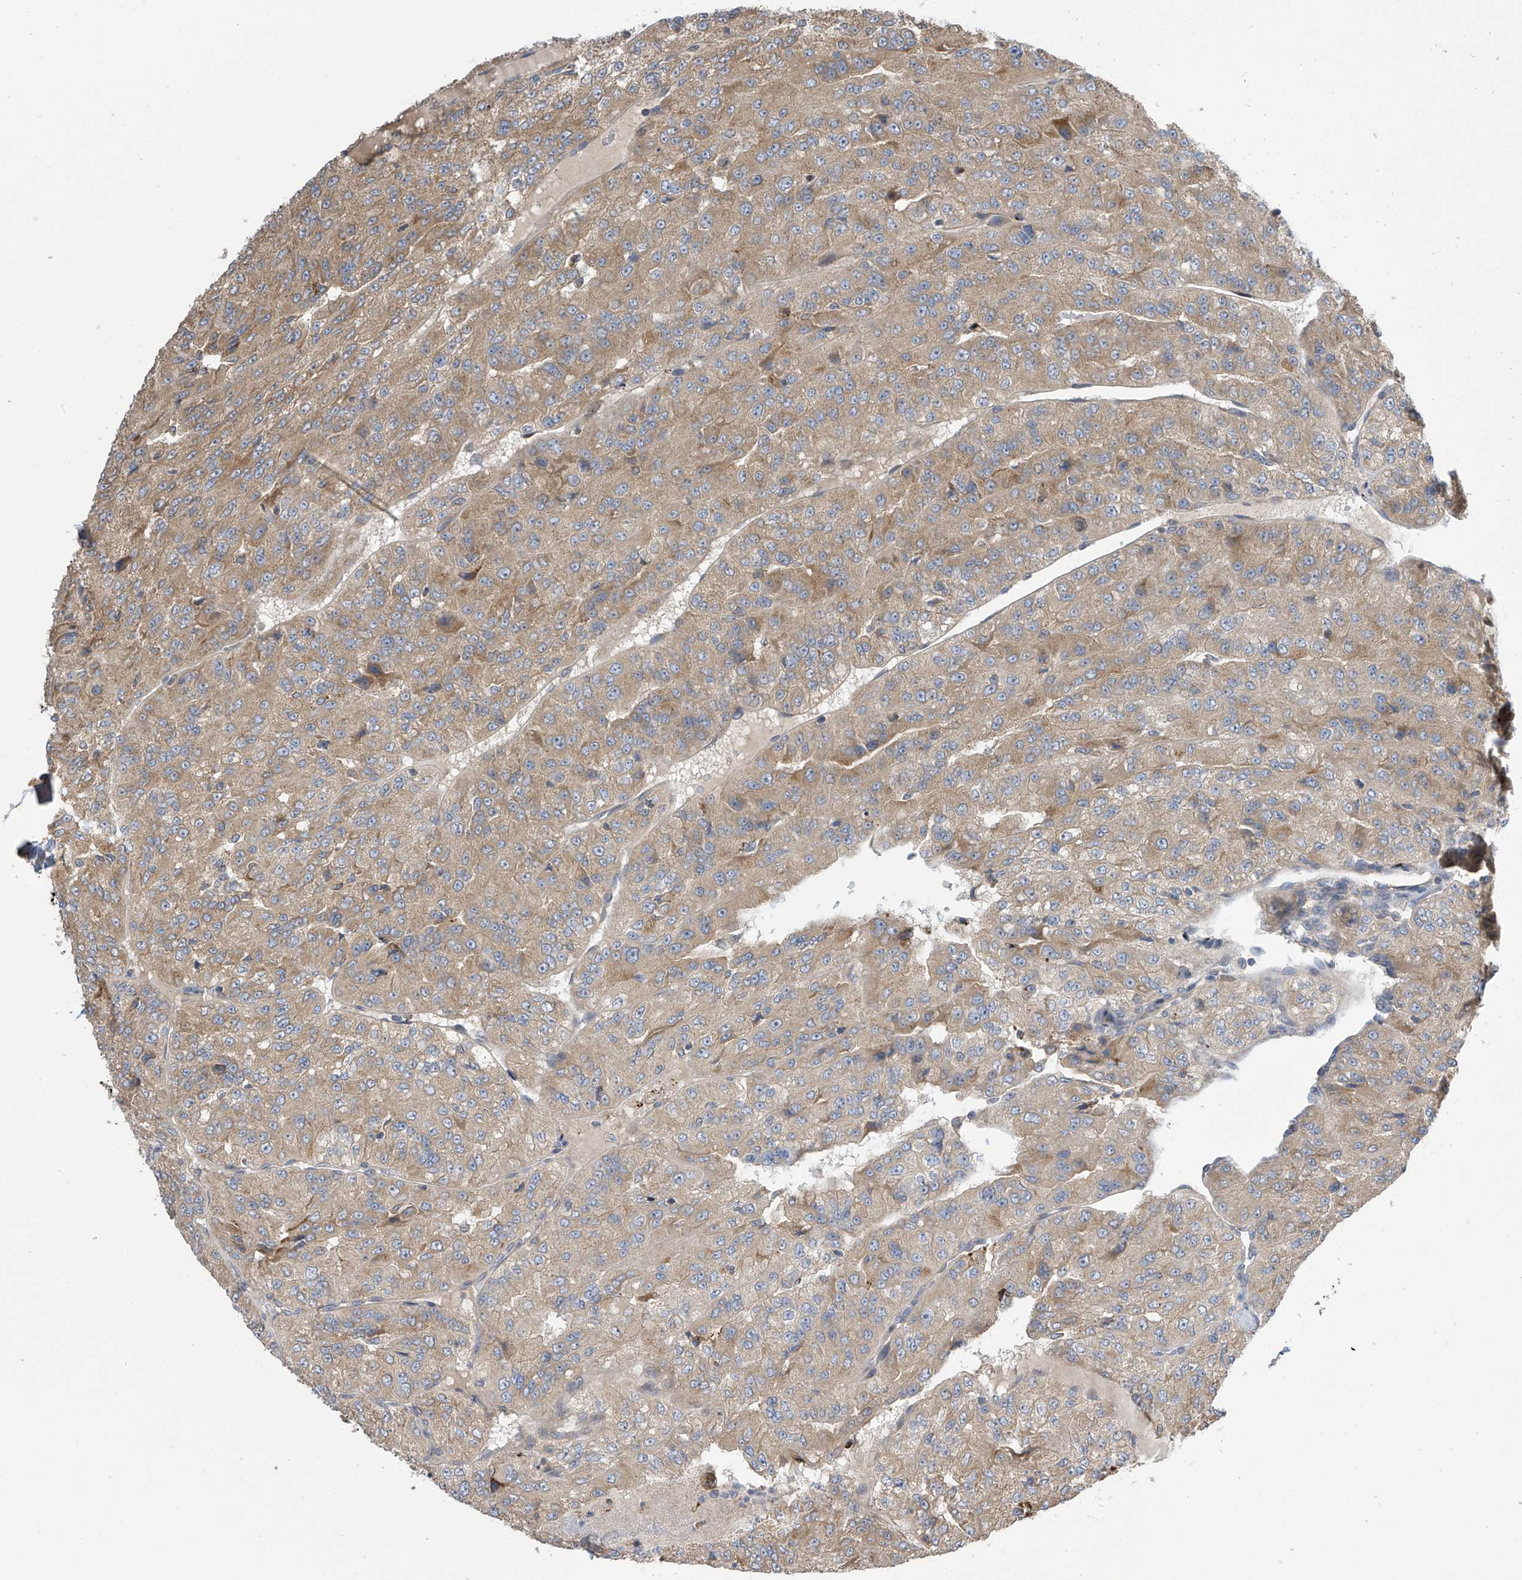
{"staining": {"intensity": "moderate", "quantity": ">75%", "location": "cytoplasmic/membranous"}, "tissue": "renal cancer", "cell_type": "Tumor cells", "image_type": "cancer", "snomed": [{"axis": "morphology", "description": "Adenocarcinoma, NOS"}, {"axis": "topography", "description": "Kidney"}], "caption": "A brown stain highlights moderate cytoplasmic/membranous expression of a protein in renal cancer tumor cells.", "gene": "PNPT1", "patient": {"sex": "female", "age": 63}}